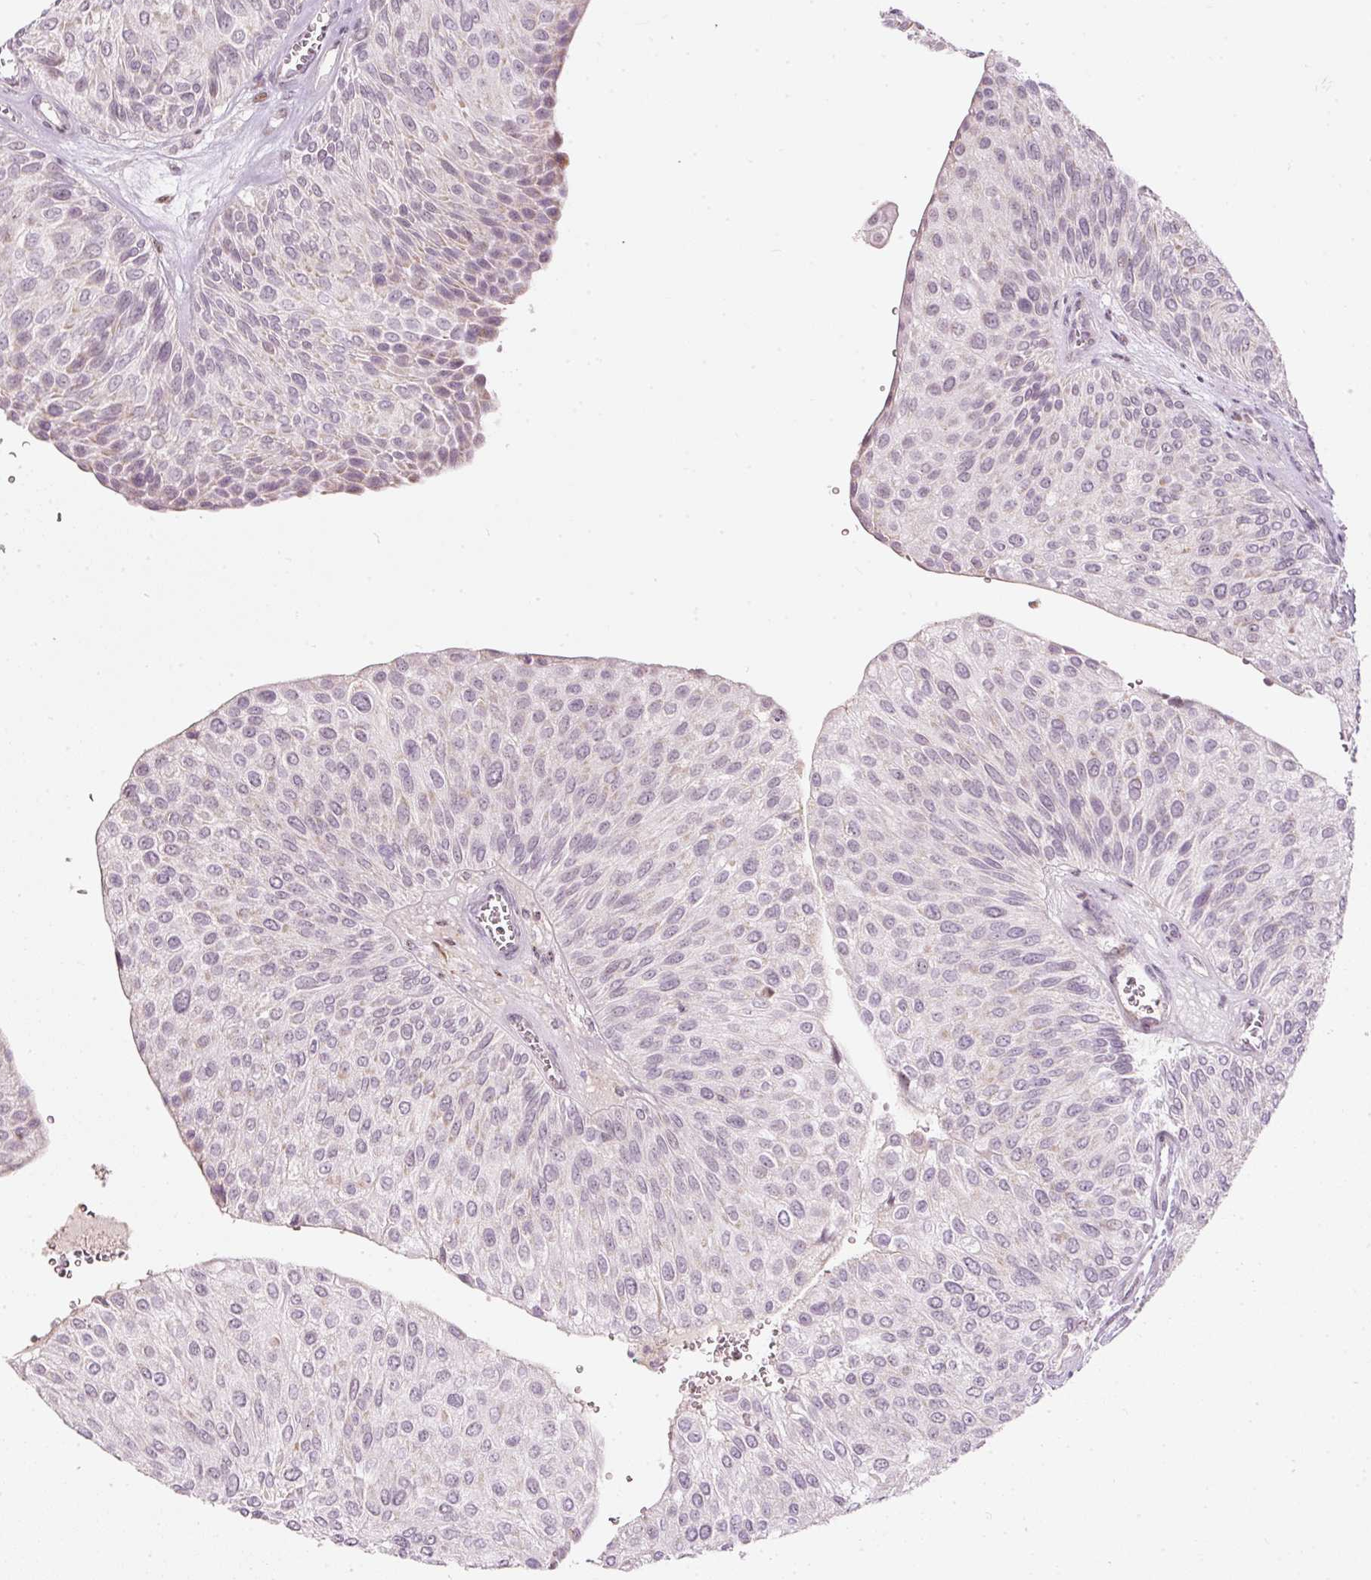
{"staining": {"intensity": "negative", "quantity": "none", "location": "none"}, "tissue": "urothelial cancer", "cell_type": "Tumor cells", "image_type": "cancer", "snomed": [{"axis": "morphology", "description": "Urothelial carcinoma, NOS"}, {"axis": "topography", "description": "Urinary bladder"}], "caption": "IHC histopathology image of neoplastic tissue: transitional cell carcinoma stained with DAB demonstrates no significant protein positivity in tumor cells. The staining is performed using DAB brown chromogen with nuclei counter-stained in using hematoxylin.", "gene": "RNF39", "patient": {"sex": "male", "age": 67}}